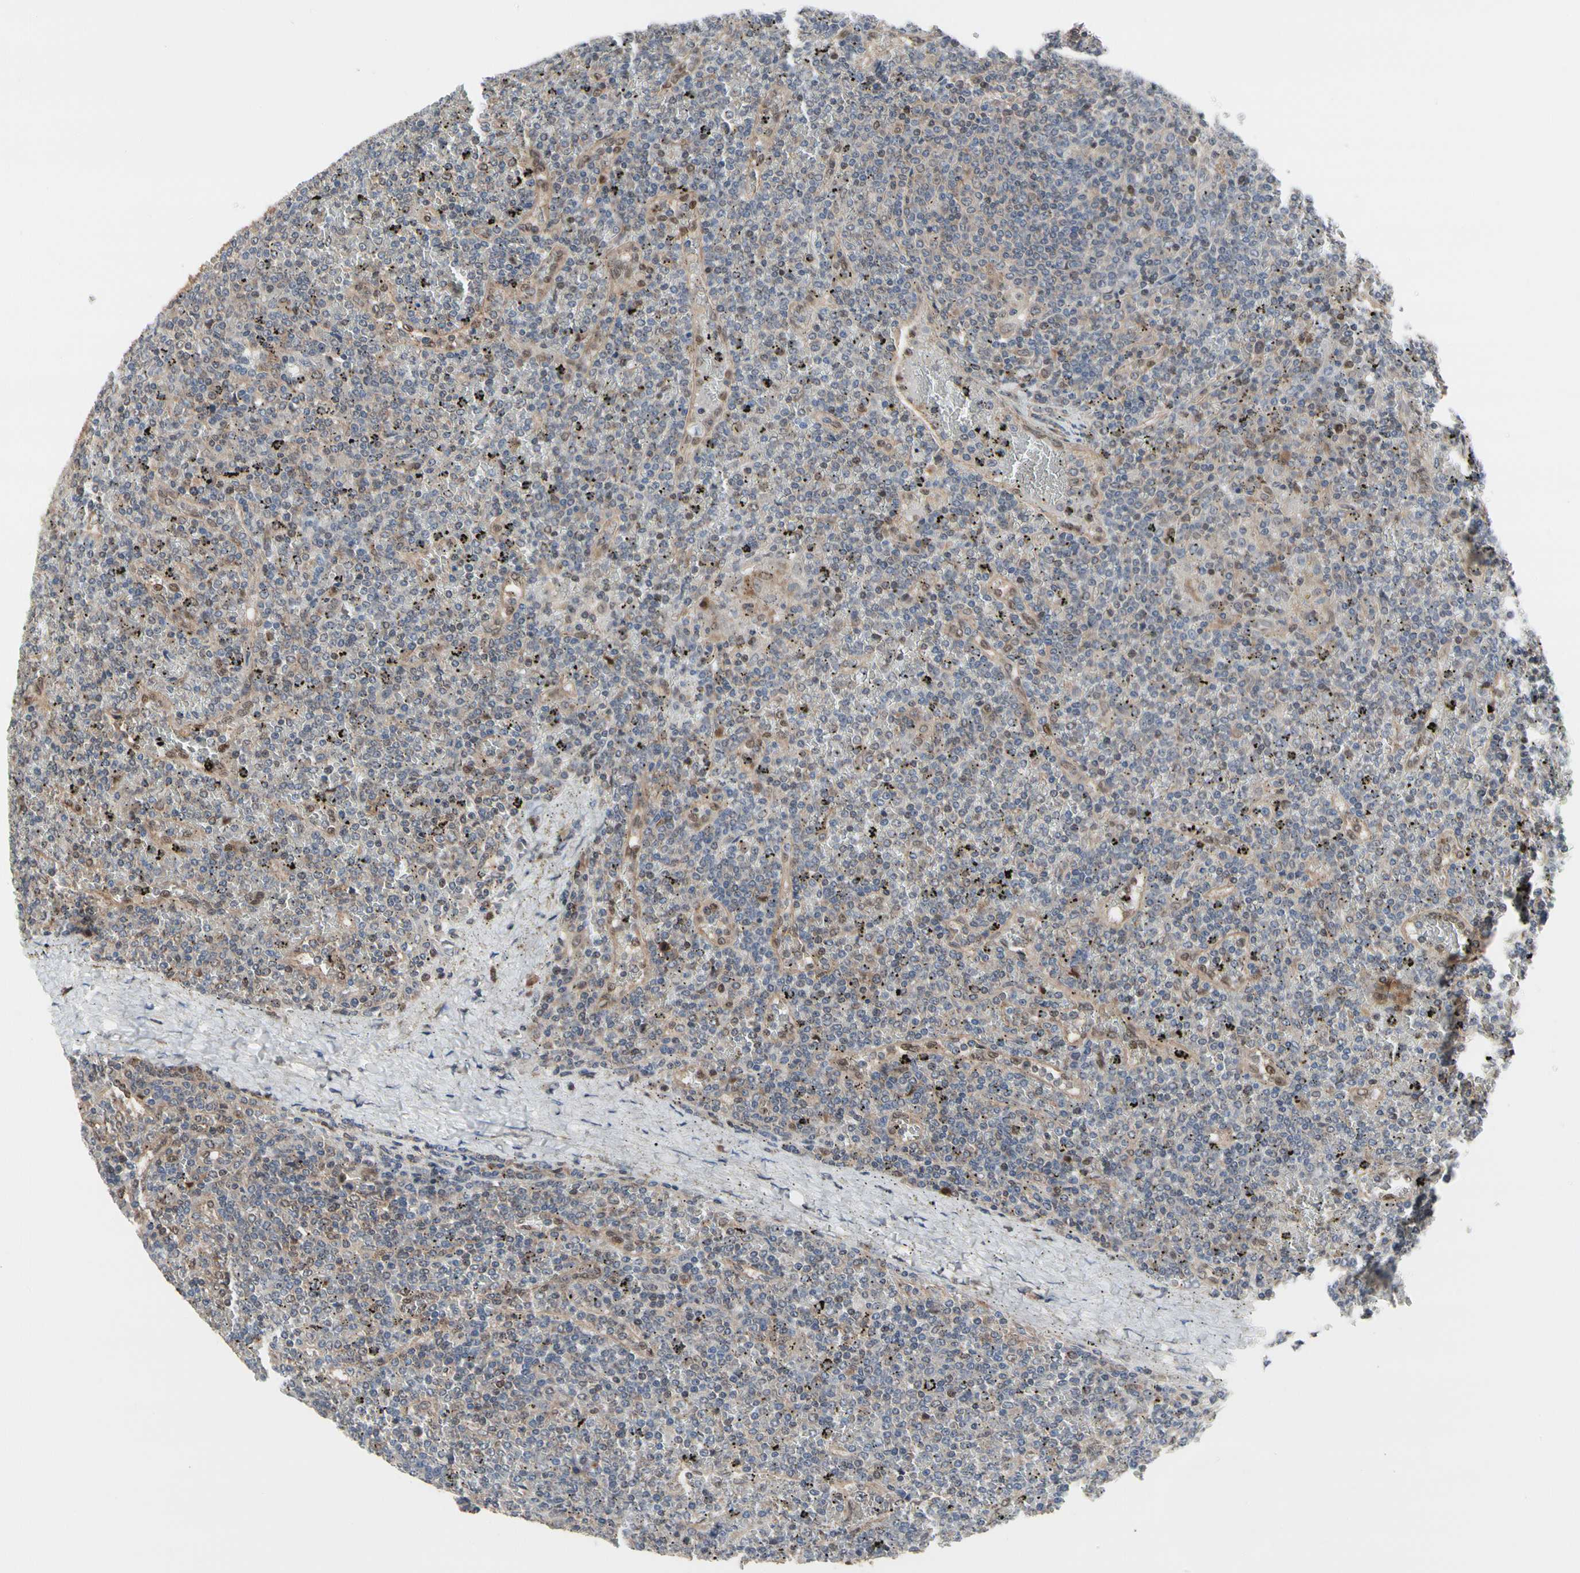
{"staining": {"intensity": "weak", "quantity": ">75%", "location": "cytoplasmic/membranous"}, "tissue": "lymphoma", "cell_type": "Tumor cells", "image_type": "cancer", "snomed": [{"axis": "morphology", "description": "Malignant lymphoma, non-Hodgkin's type, Low grade"}, {"axis": "topography", "description": "Spleen"}], "caption": "About >75% of tumor cells in human lymphoma show weak cytoplasmic/membranous protein positivity as visualized by brown immunohistochemical staining.", "gene": "CDK5", "patient": {"sex": "female", "age": 19}}